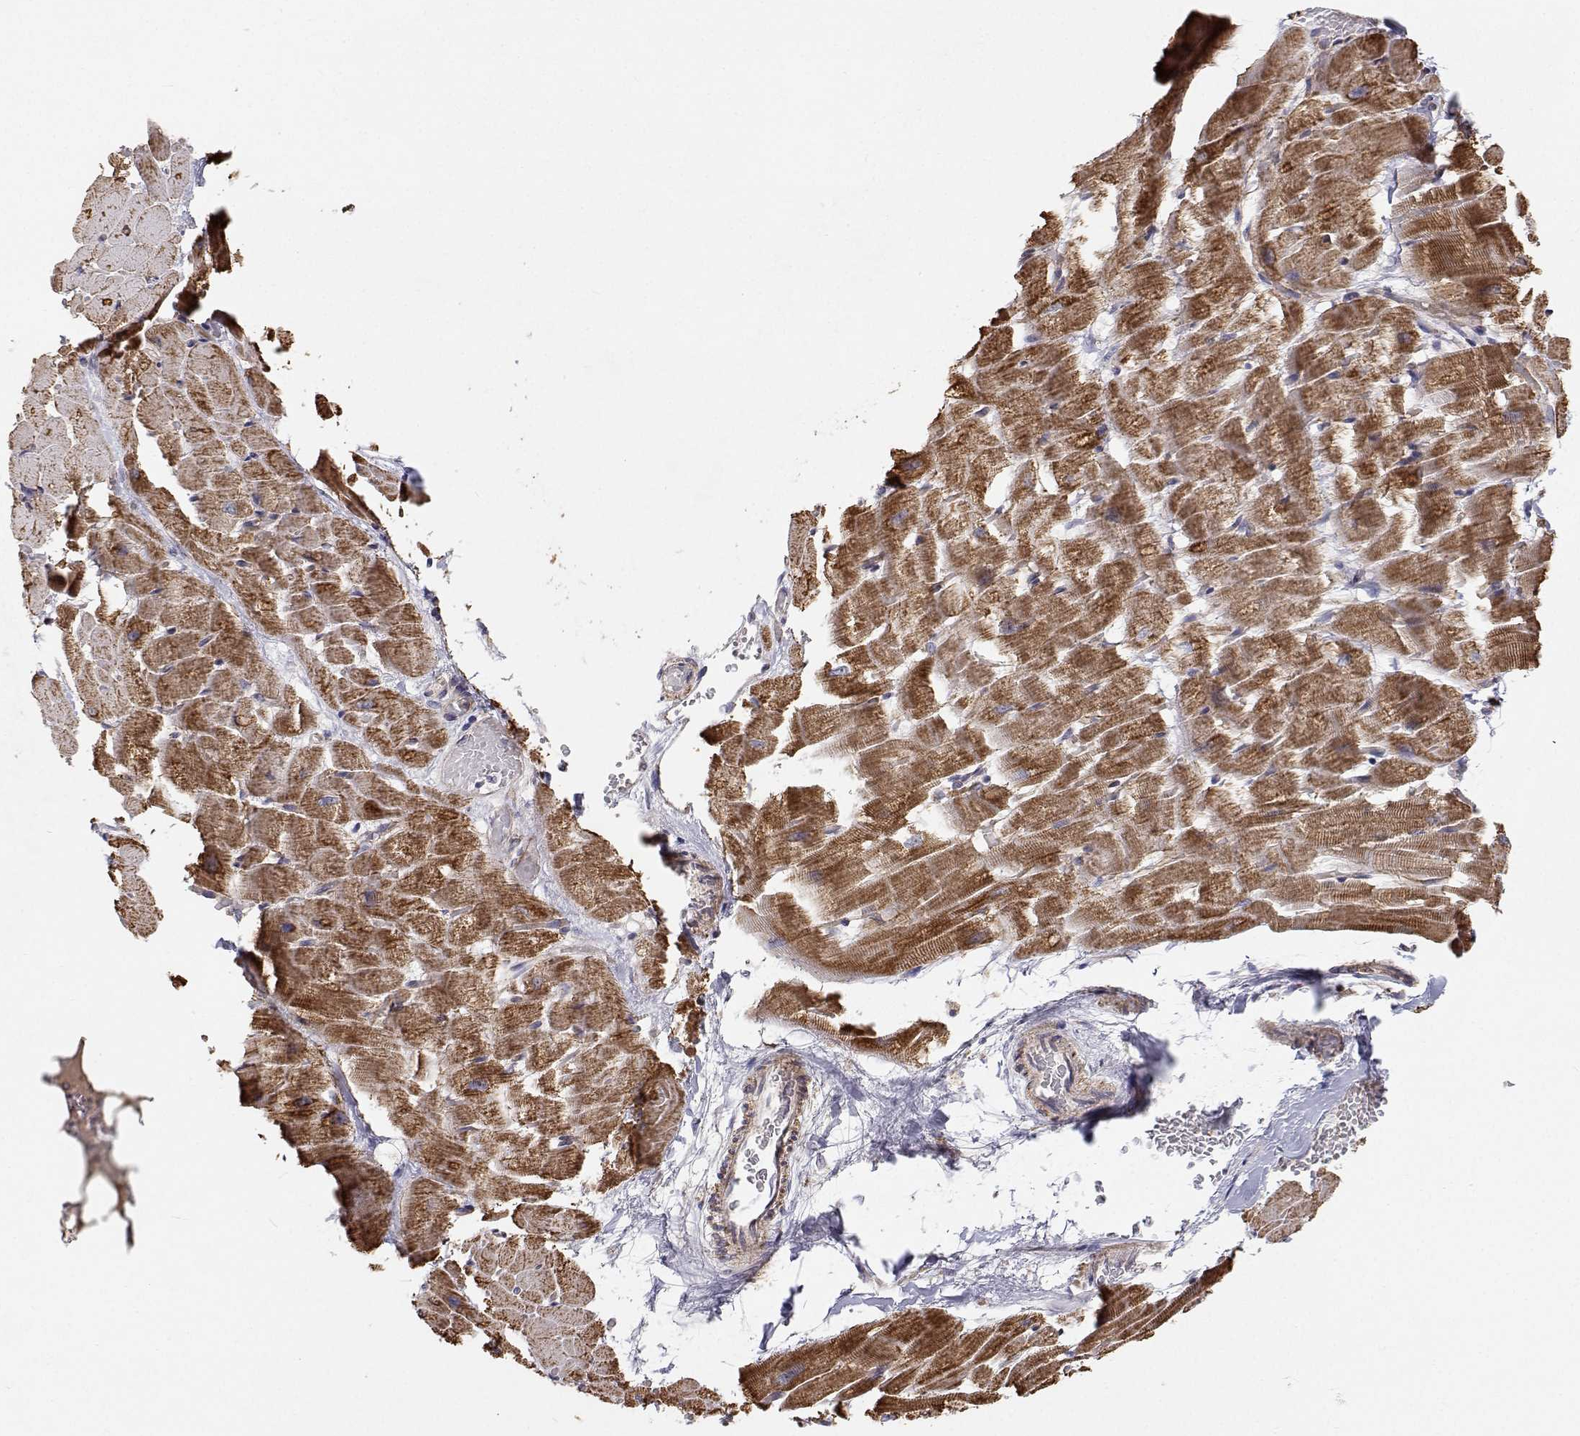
{"staining": {"intensity": "strong", "quantity": ">75%", "location": "cytoplasmic/membranous"}, "tissue": "heart muscle", "cell_type": "Cardiomyocytes", "image_type": "normal", "snomed": [{"axis": "morphology", "description": "Normal tissue, NOS"}, {"axis": "topography", "description": "Heart"}], "caption": "Protein staining by IHC demonstrates strong cytoplasmic/membranous staining in about >75% of cardiomyocytes in benign heart muscle. (DAB IHC with brightfield microscopy, high magnification).", "gene": "SPICE1", "patient": {"sex": "male", "age": 37}}